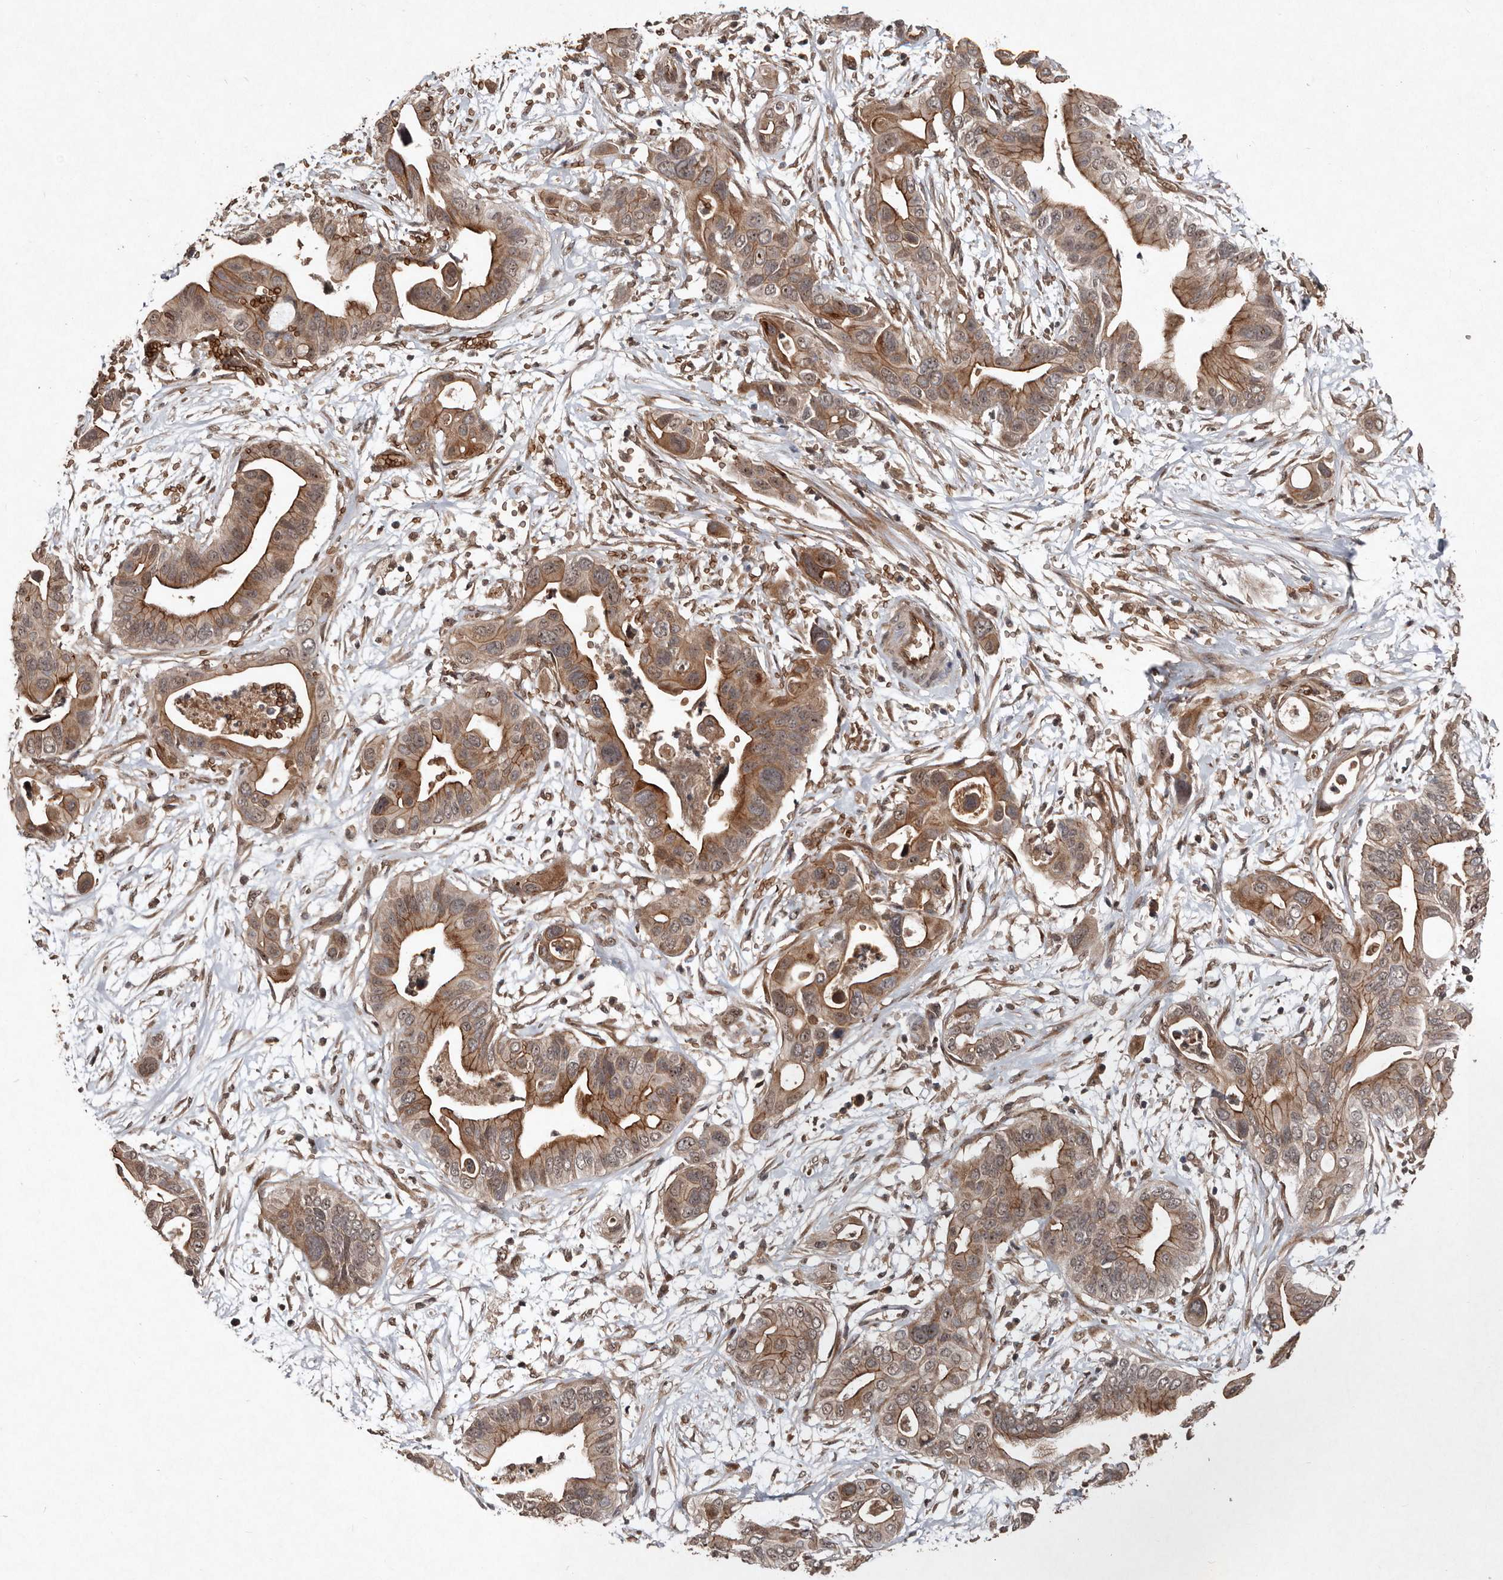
{"staining": {"intensity": "moderate", "quantity": ">75%", "location": "cytoplasmic/membranous"}, "tissue": "pancreatic cancer", "cell_type": "Tumor cells", "image_type": "cancer", "snomed": [{"axis": "morphology", "description": "Adenocarcinoma, NOS"}, {"axis": "topography", "description": "Pancreas"}], "caption": "Immunohistochemical staining of pancreatic adenocarcinoma exhibits medium levels of moderate cytoplasmic/membranous protein staining in about >75% of tumor cells. (DAB (3,3'-diaminobenzidine) IHC, brown staining for protein, blue staining for nuclei).", "gene": "DIP2C", "patient": {"sex": "male", "age": 66}}